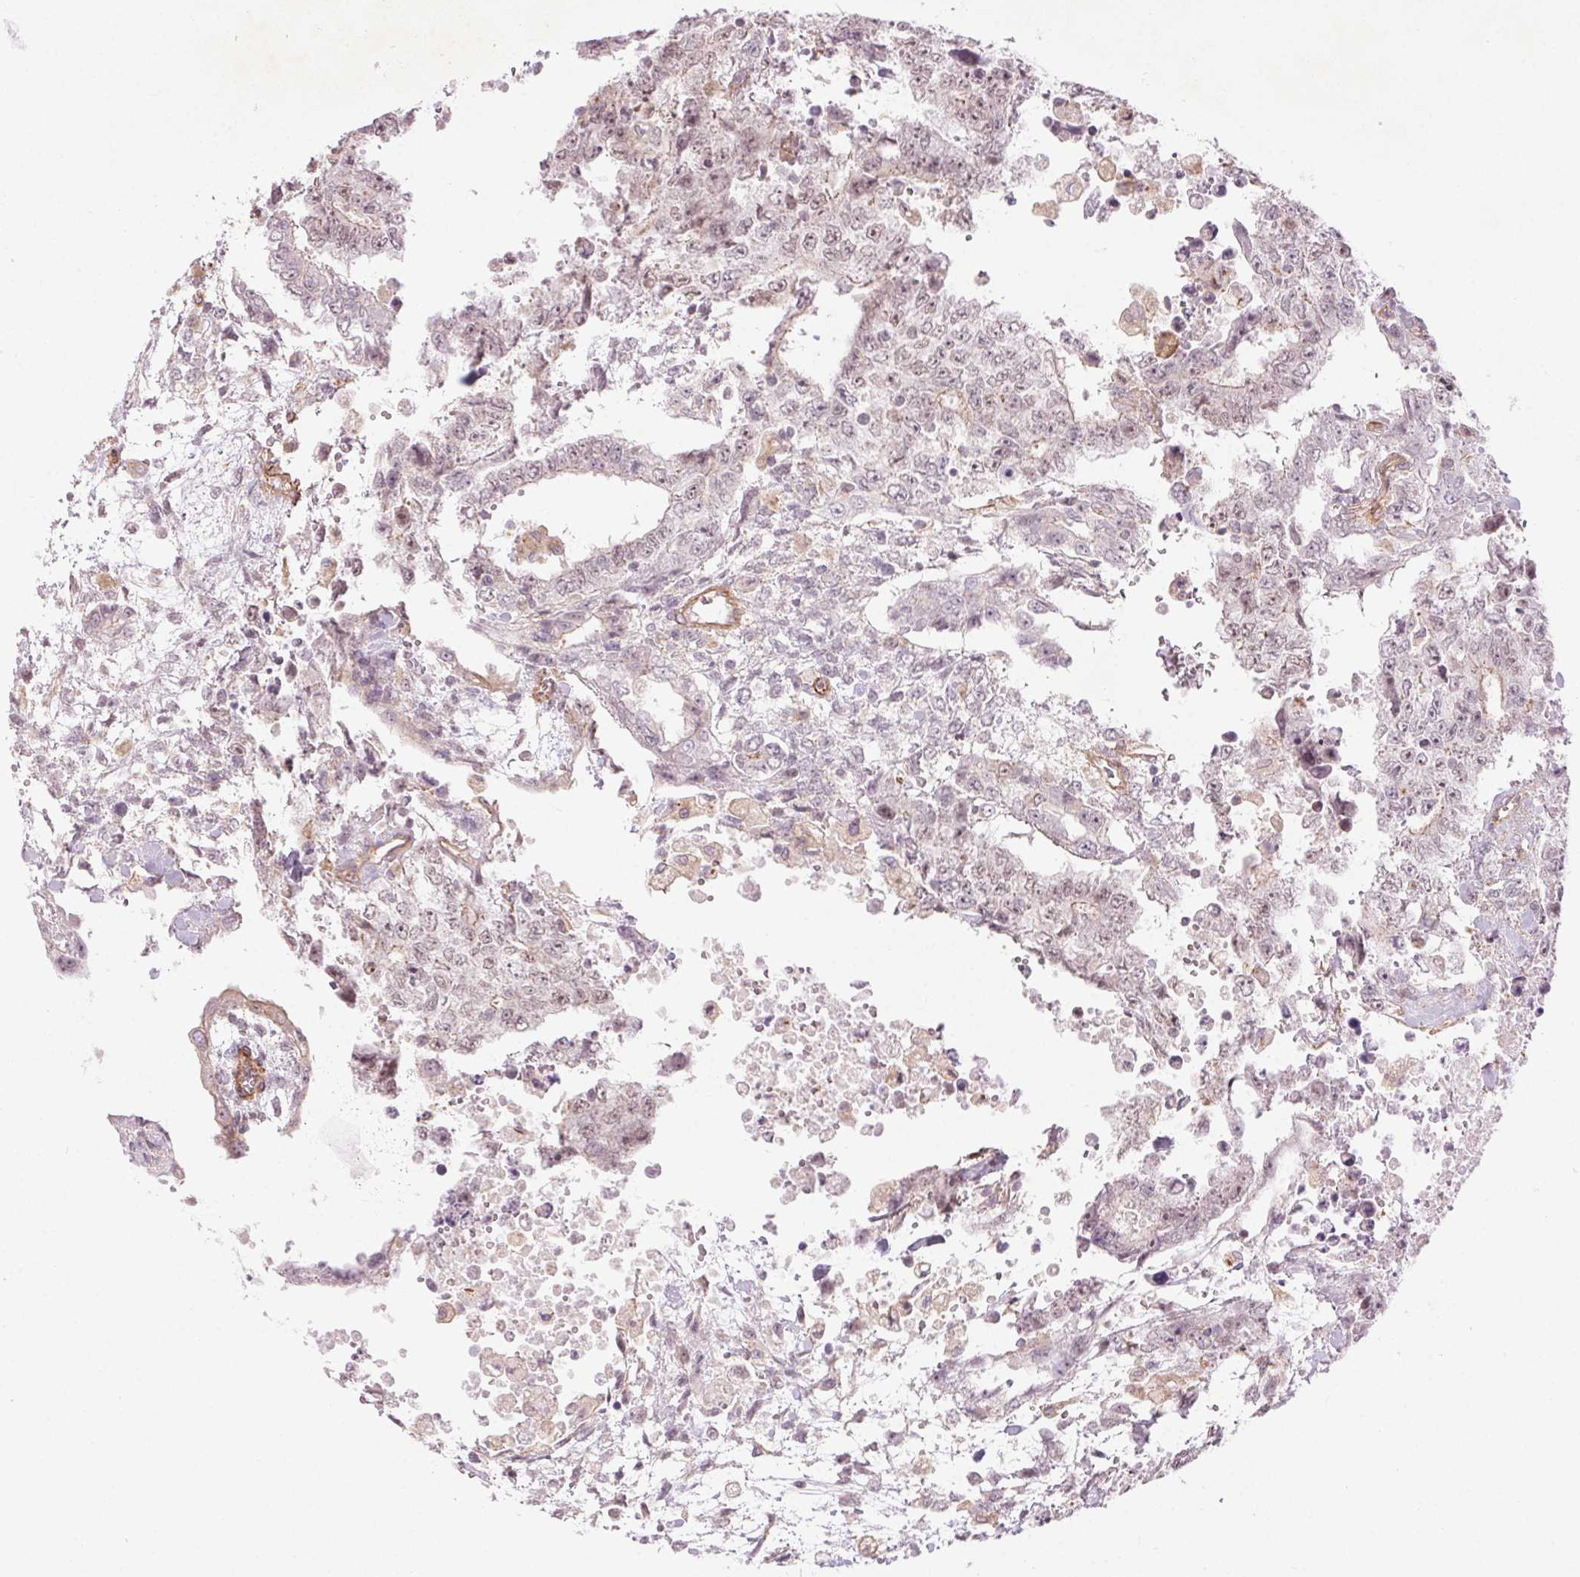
{"staining": {"intensity": "weak", "quantity": "<25%", "location": "nuclear"}, "tissue": "testis cancer", "cell_type": "Tumor cells", "image_type": "cancer", "snomed": [{"axis": "morphology", "description": "Carcinoma, Embryonal, NOS"}, {"axis": "topography", "description": "Testis"}], "caption": "Immunohistochemistry image of neoplastic tissue: embryonal carcinoma (testis) stained with DAB (3,3'-diaminobenzidine) demonstrates no significant protein positivity in tumor cells.", "gene": "CCSER1", "patient": {"sex": "male", "age": 24}}